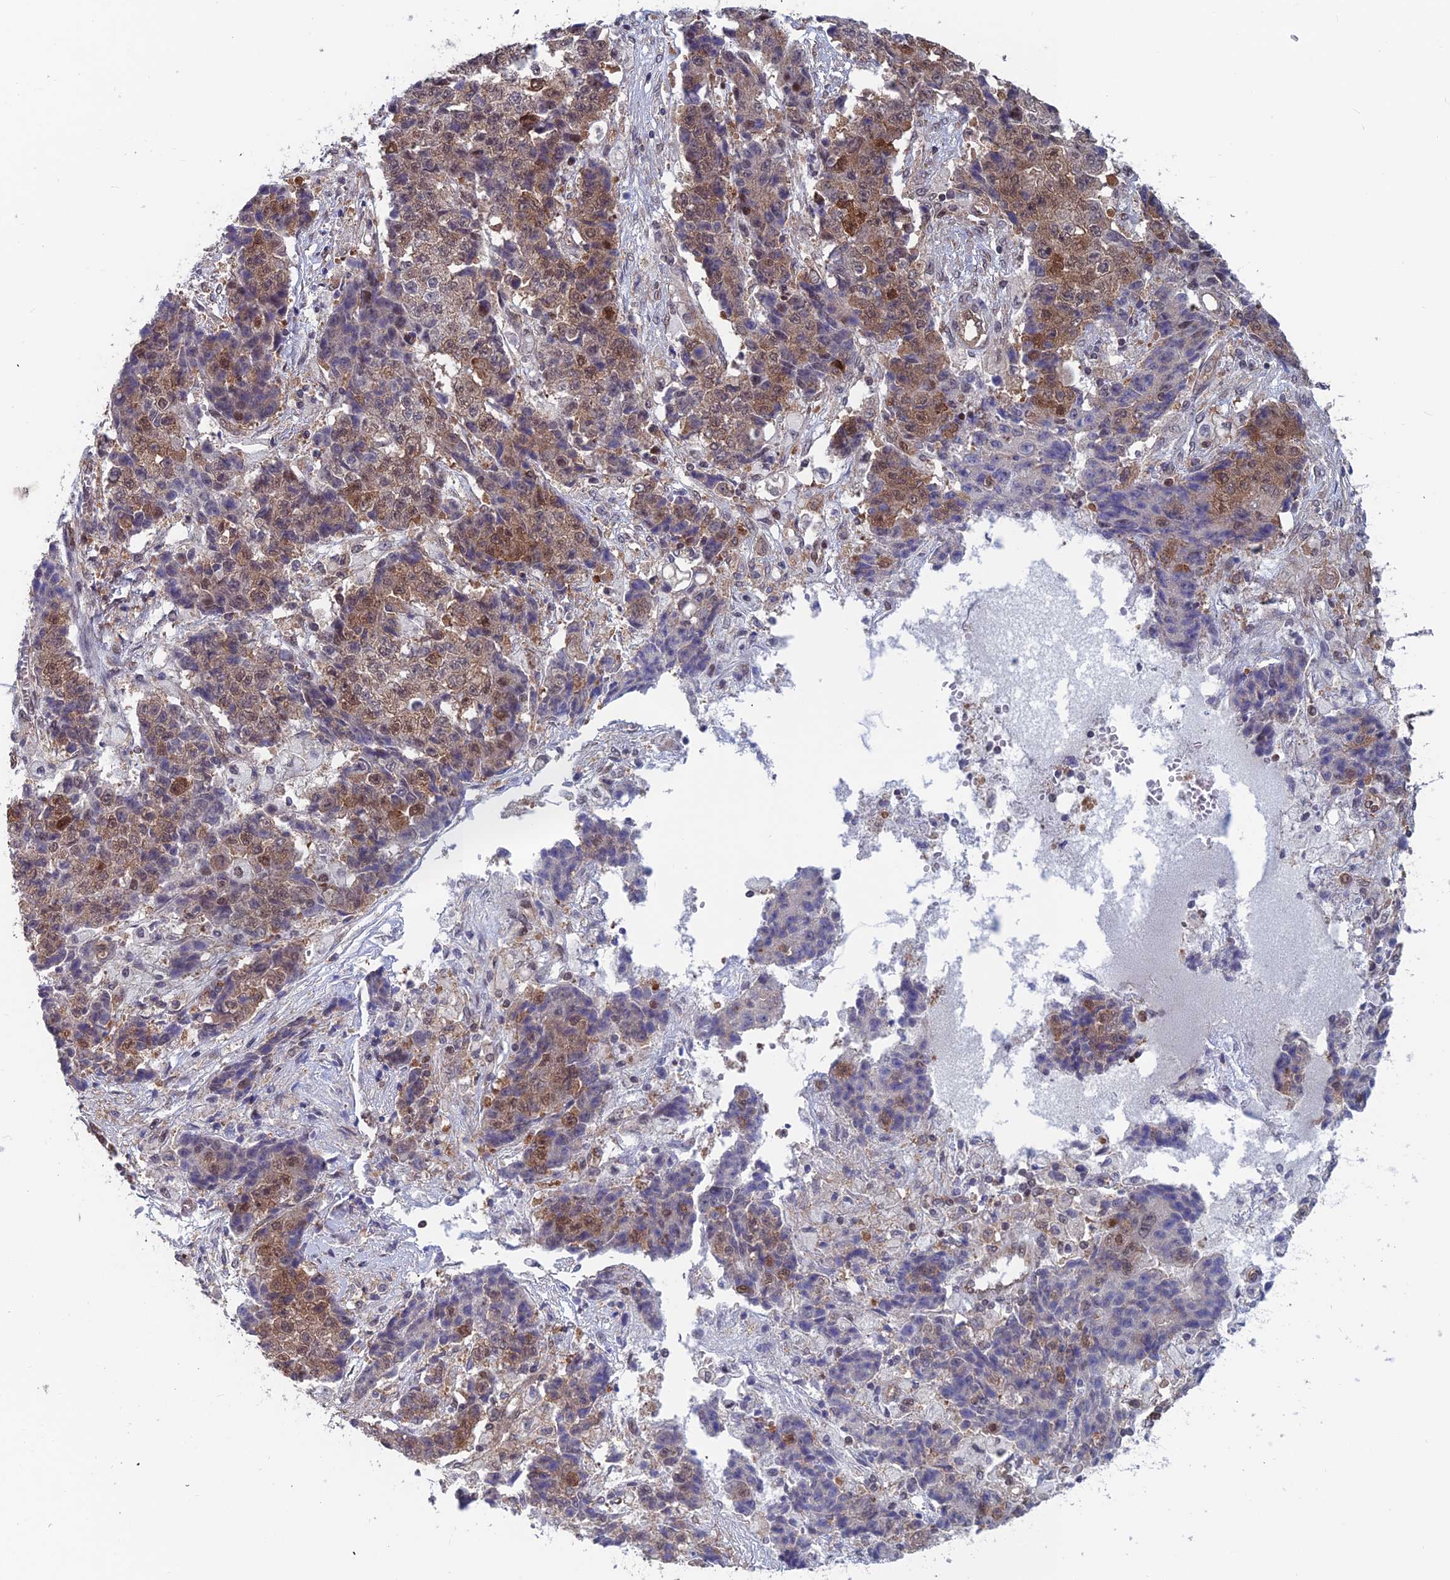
{"staining": {"intensity": "moderate", "quantity": "25%-75%", "location": "cytoplasmic/membranous,nuclear"}, "tissue": "ovarian cancer", "cell_type": "Tumor cells", "image_type": "cancer", "snomed": [{"axis": "morphology", "description": "Carcinoma, endometroid"}, {"axis": "topography", "description": "Ovary"}], "caption": "Protein staining reveals moderate cytoplasmic/membranous and nuclear positivity in approximately 25%-75% of tumor cells in ovarian cancer.", "gene": "IGBP1", "patient": {"sex": "female", "age": 42}}